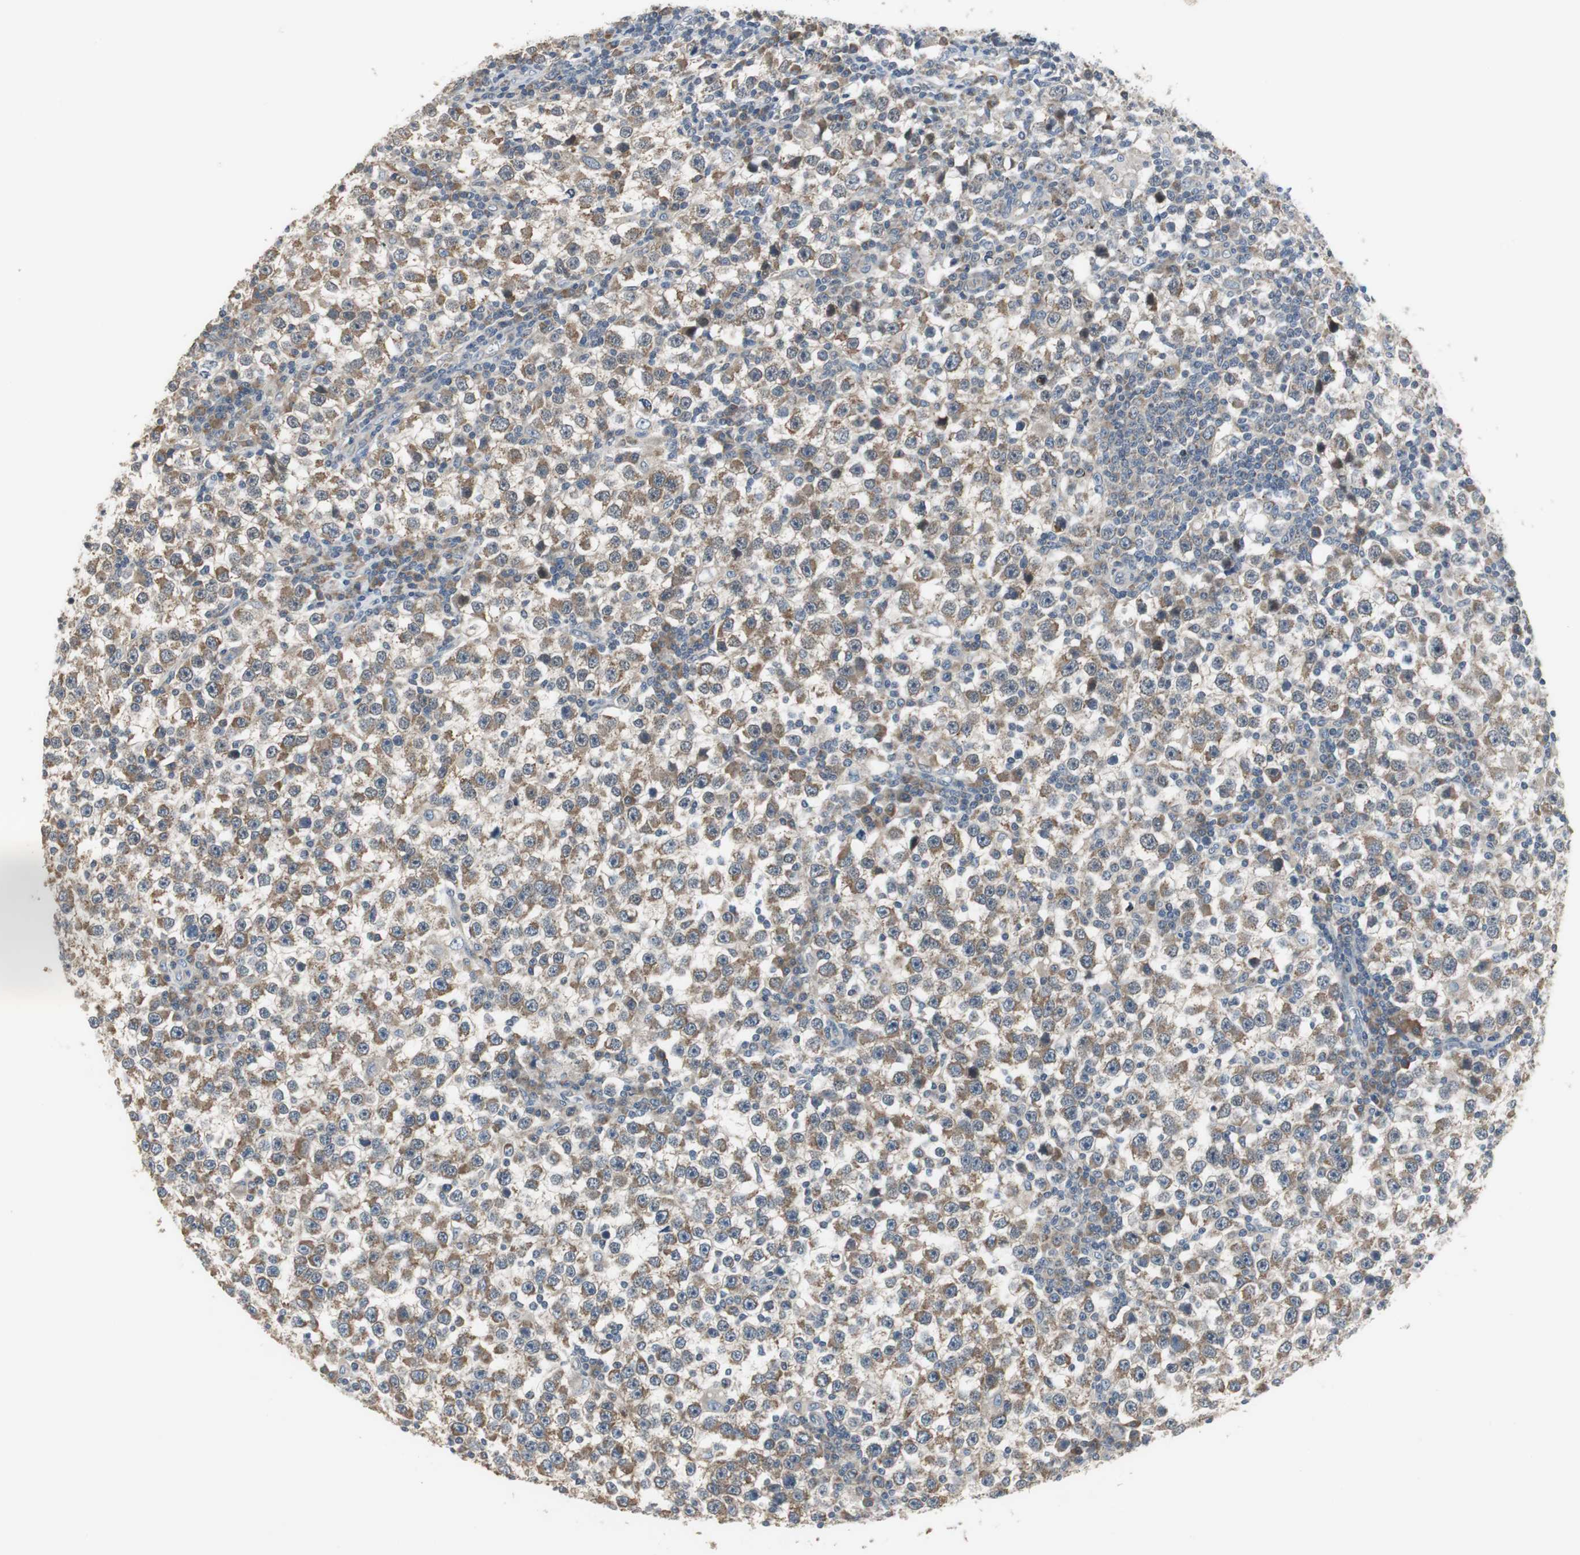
{"staining": {"intensity": "moderate", "quantity": ">75%", "location": "cytoplasmic/membranous"}, "tissue": "testis cancer", "cell_type": "Tumor cells", "image_type": "cancer", "snomed": [{"axis": "morphology", "description": "Seminoma, NOS"}, {"axis": "topography", "description": "Testis"}], "caption": "Protein expression analysis of human testis cancer (seminoma) reveals moderate cytoplasmic/membranous positivity in about >75% of tumor cells. The staining was performed using DAB to visualize the protein expression in brown, while the nuclei were stained in blue with hematoxylin (Magnification: 20x).", "gene": "MYT1", "patient": {"sex": "male", "age": 65}}